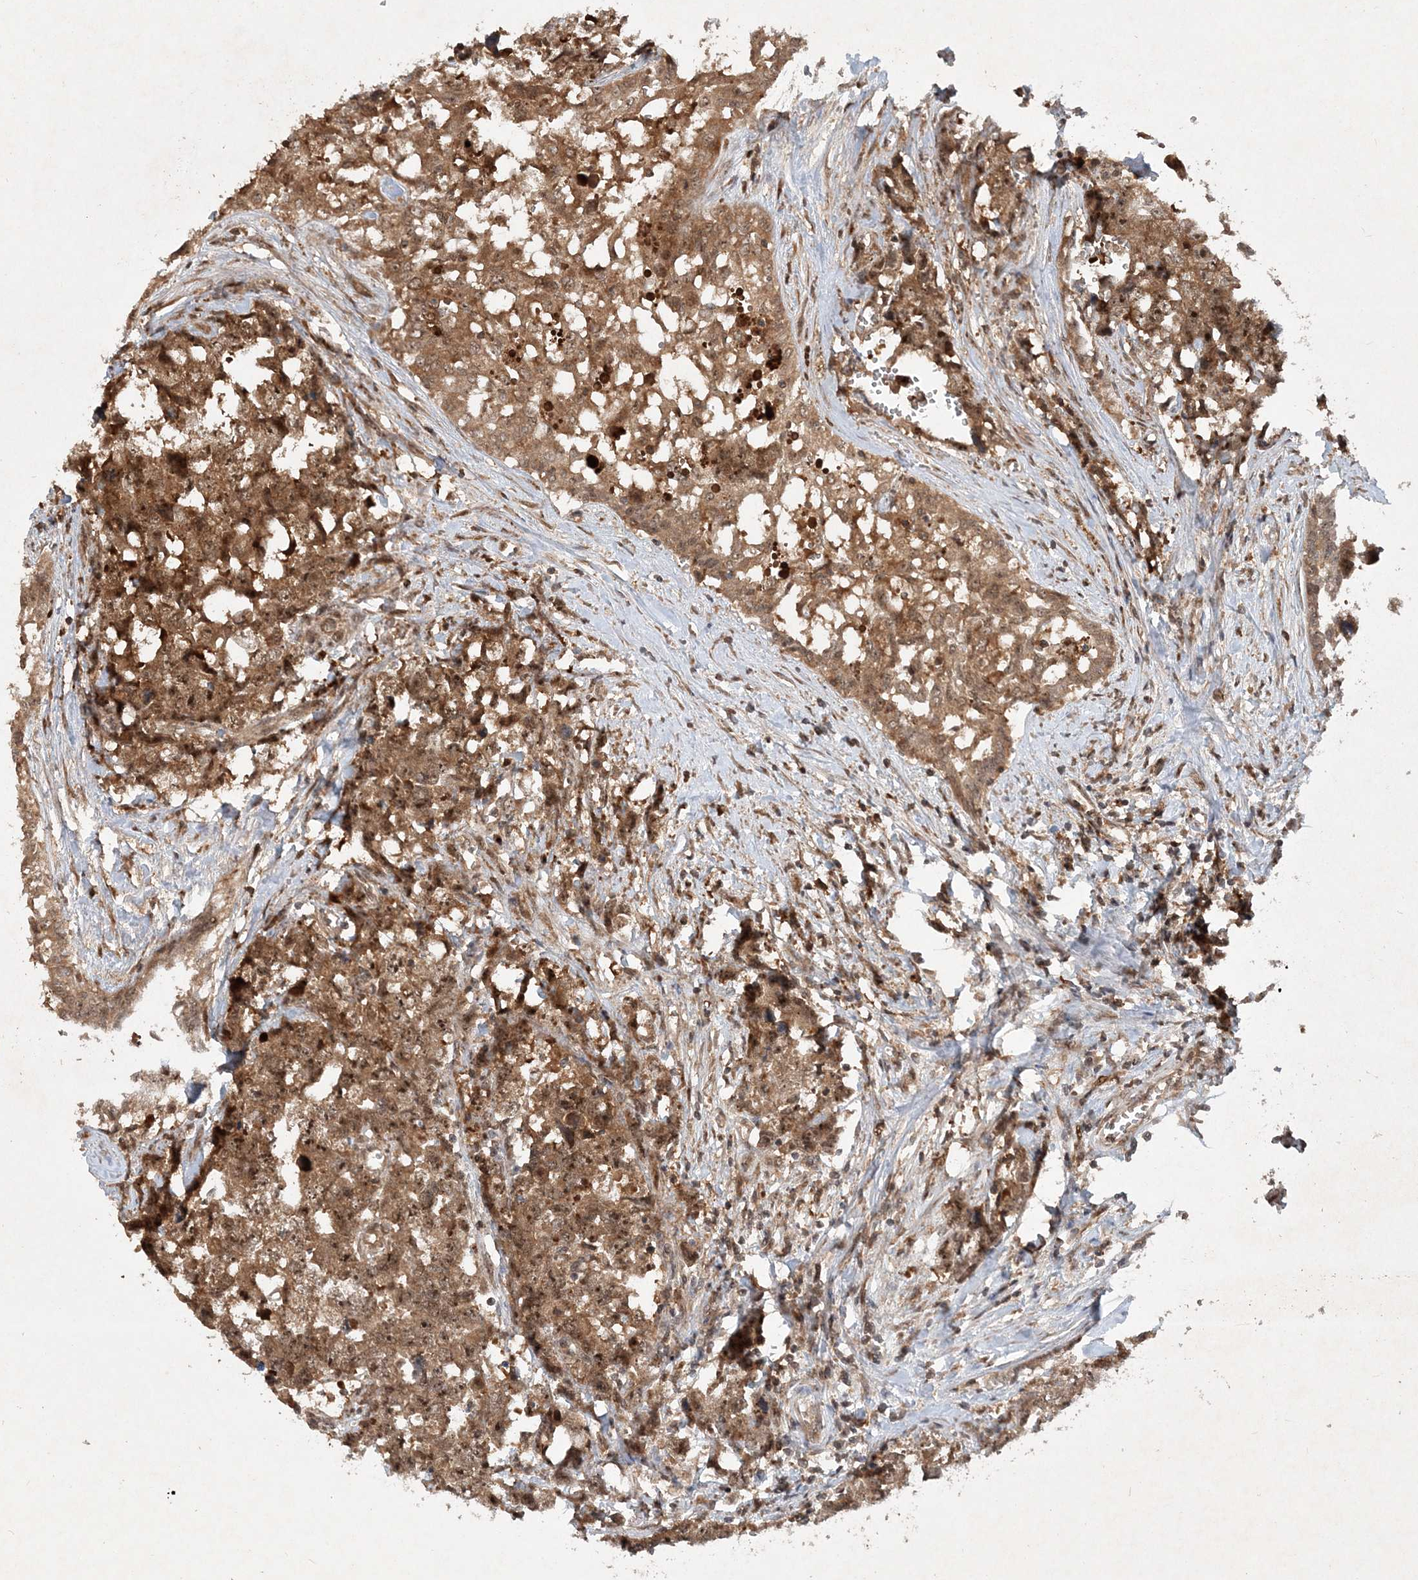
{"staining": {"intensity": "moderate", "quantity": ">75%", "location": "cytoplasmic/membranous,nuclear"}, "tissue": "testis cancer", "cell_type": "Tumor cells", "image_type": "cancer", "snomed": [{"axis": "morphology", "description": "Carcinoma, Embryonal, NOS"}, {"axis": "topography", "description": "Testis"}], "caption": "Embryonal carcinoma (testis) stained with a brown dye shows moderate cytoplasmic/membranous and nuclear positive expression in approximately >75% of tumor cells.", "gene": "UBR3", "patient": {"sex": "male", "age": 31}}